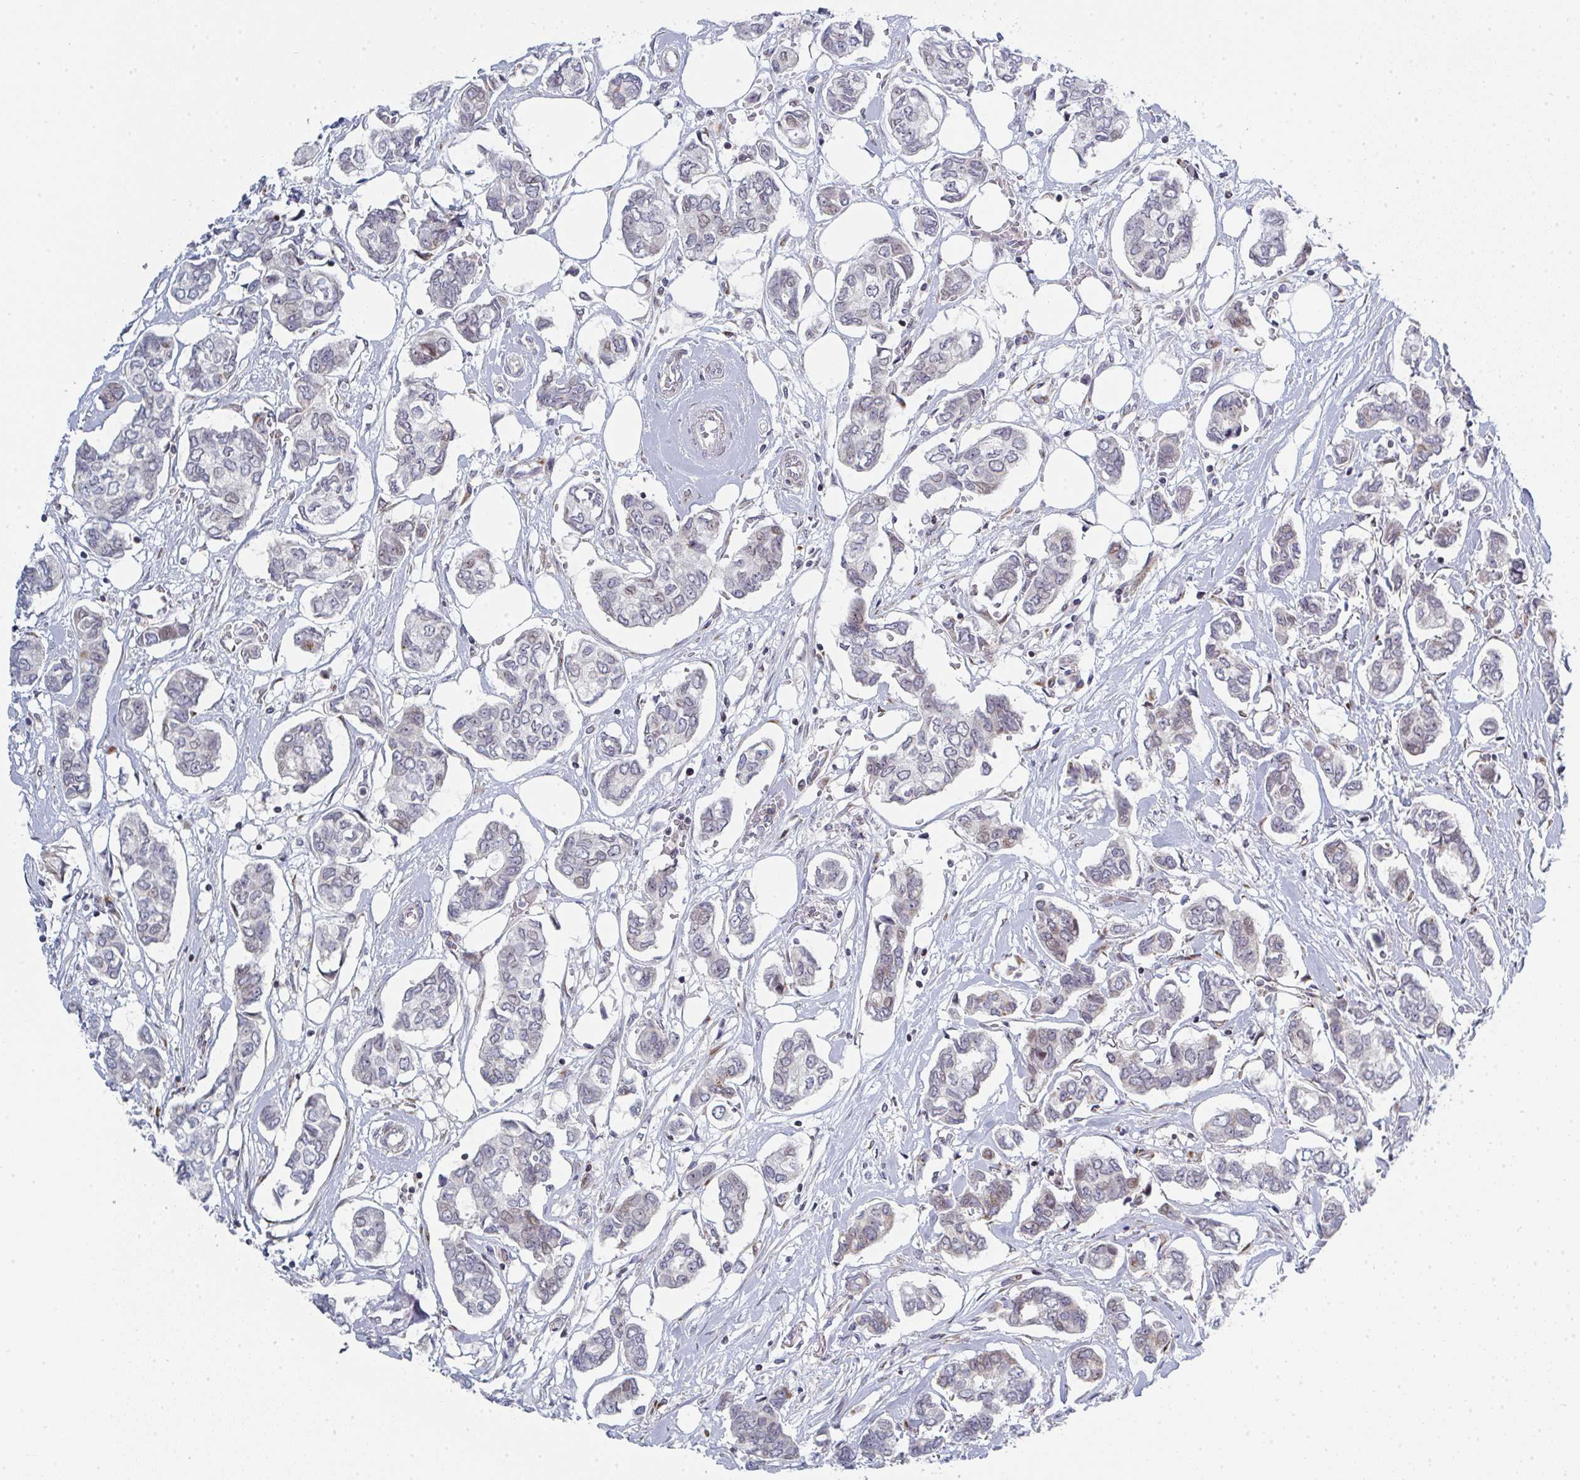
{"staining": {"intensity": "negative", "quantity": "none", "location": "none"}, "tissue": "breast cancer", "cell_type": "Tumor cells", "image_type": "cancer", "snomed": [{"axis": "morphology", "description": "Duct carcinoma"}, {"axis": "topography", "description": "Breast"}], "caption": "The histopathology image displays no significant staining in tumor cells of intraductal carcinoma (breast).", "gene": "PRKCH", "patient": {"sex": "female", "age": 73}}